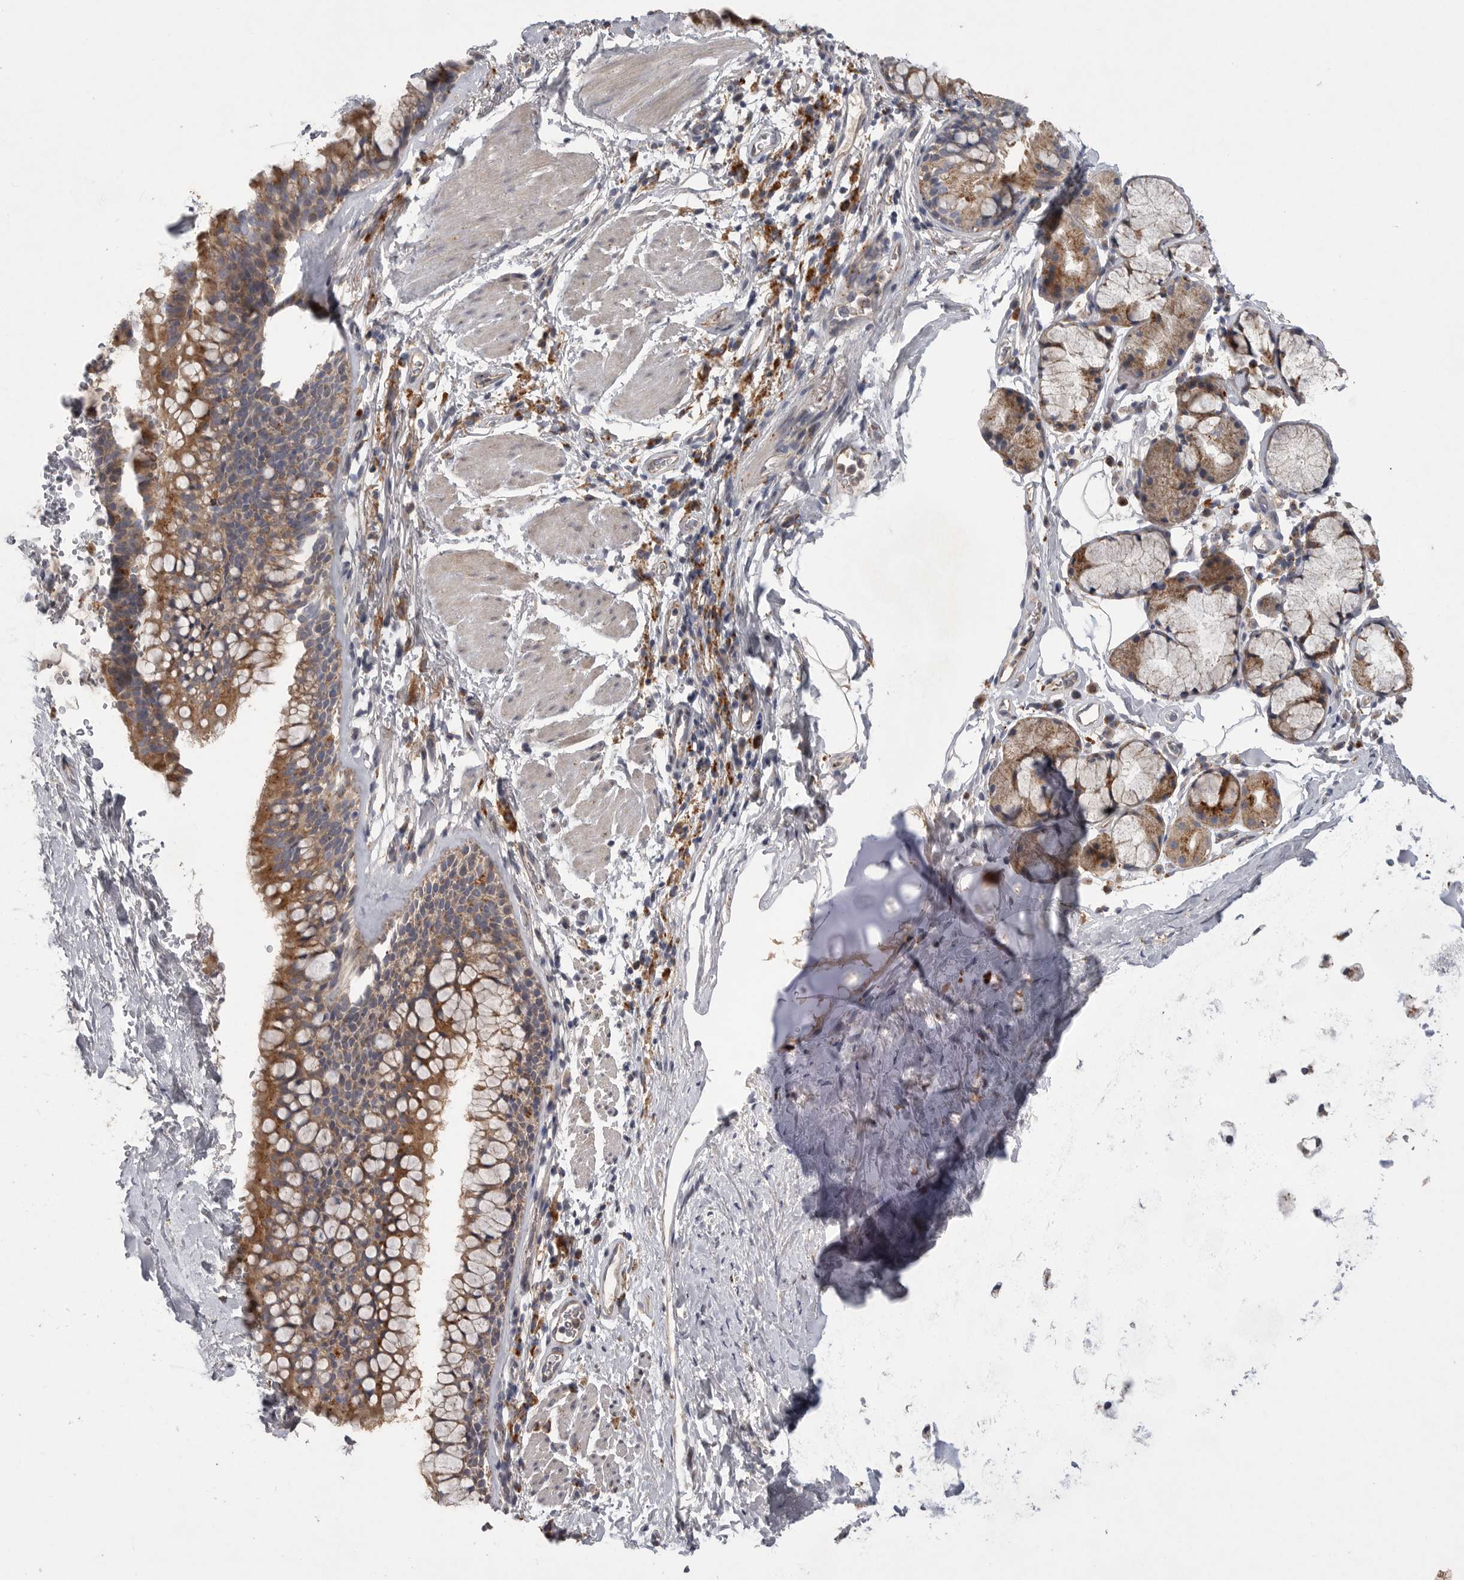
{"staining": {"intensity": "moderate", "quantity": ">75%", "location": "cytoplasmic/membranous"}, "tissue": "bronchus", "cell_type": "Respiratory epithelial cells", "image_type": "normal", "snomed": [{"axis": "morphology", "description": "Normal tissue, NOS"}, {"axis": "topography", "description": "Cartilage tissue"}, {"axis": "topography", "description": "Bronchus"}], "caption": "Bronchus stained with a protein marker displays moderate staining in respiratory epithelial cells.", "gene": "LAMTOR3", "patient": {"sex": "female", "age": 53}}